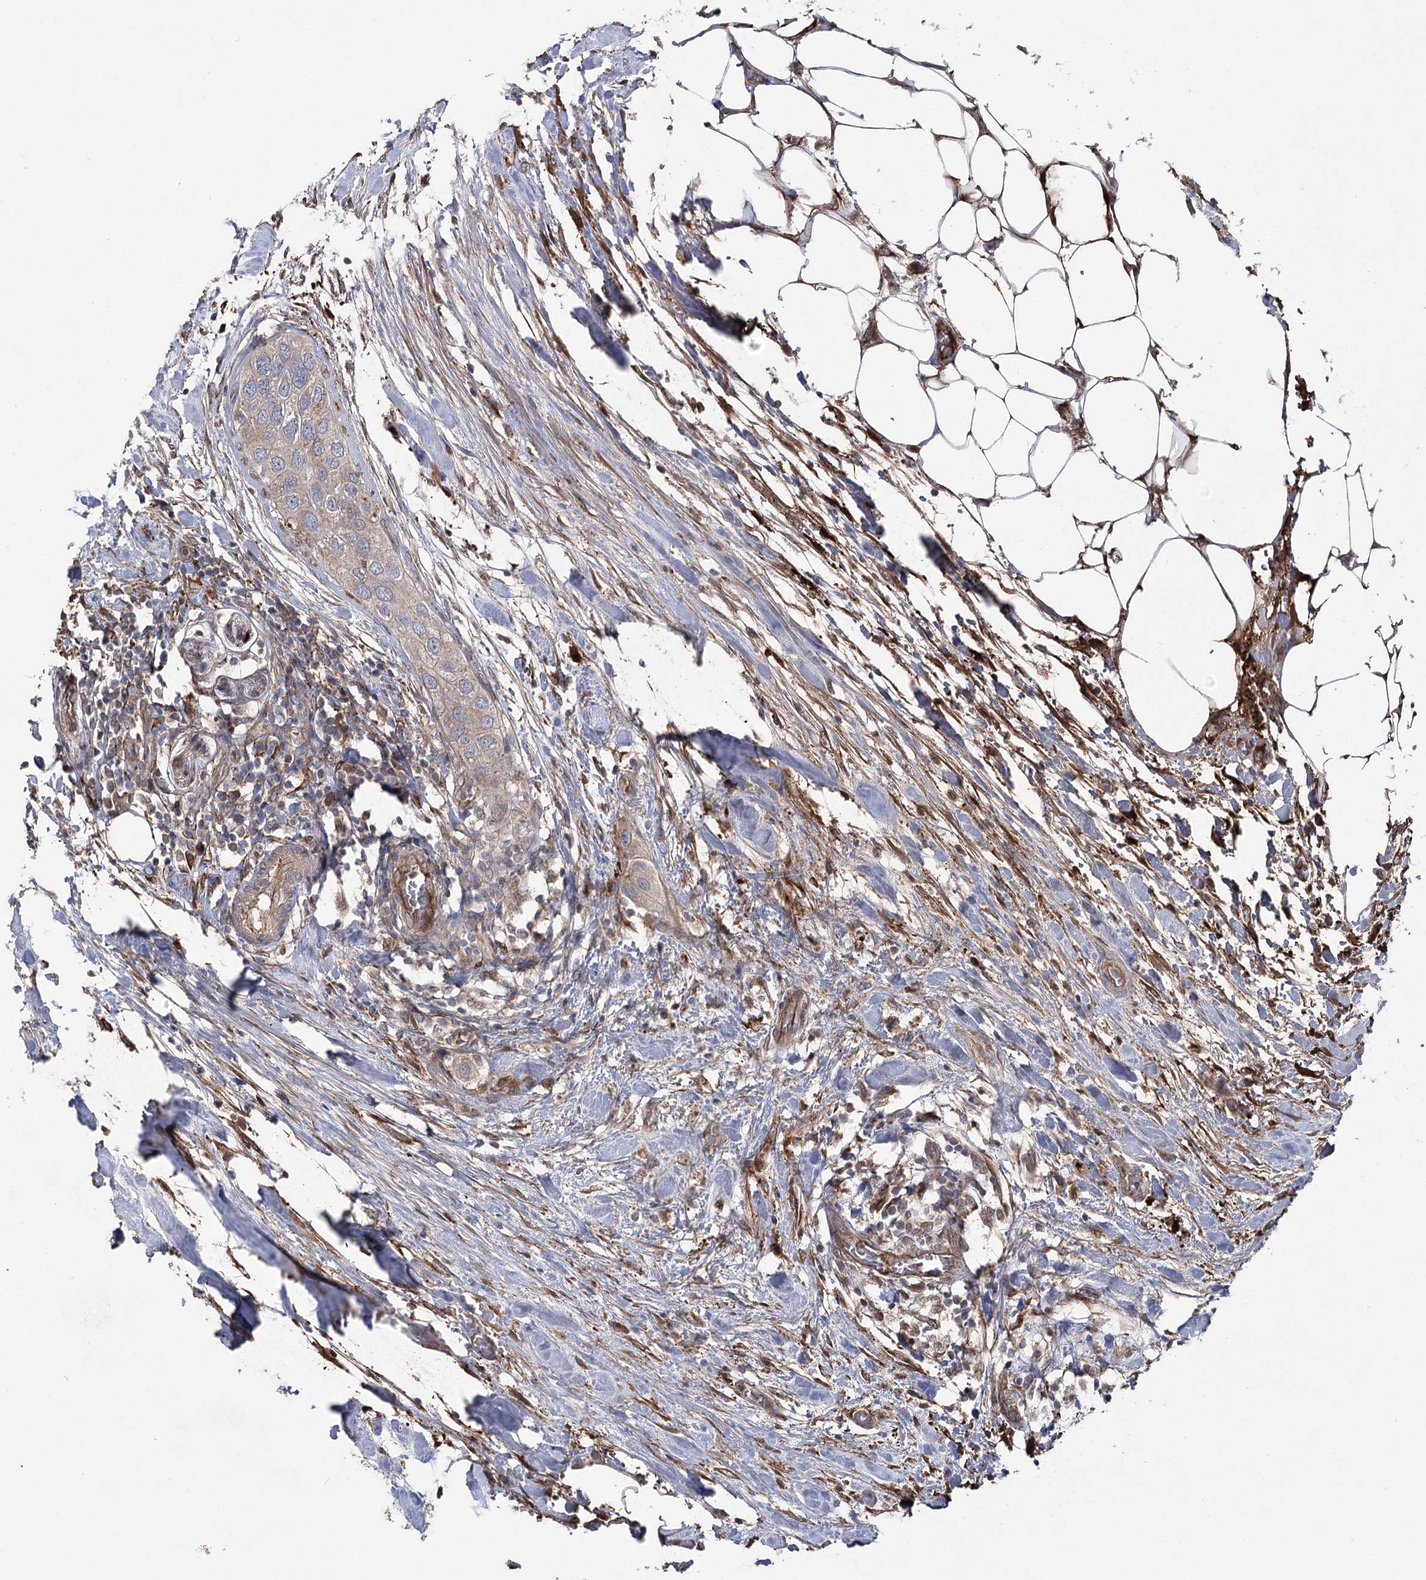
{"staining": {"intensity": "weak", "quantity": "<25%", "location": "cytoplasmic/membranous"}, "tissue": "urothelial cancer", "cell_type": "Tumor cells", "image_type": "cancer", "snomed": [{"axis": "morphology", "description": "Urothelial carcinoma, High grade"}, {"axis": "topography", "description": "Urinary bladder"}], "caption": "DAB immunohistochemical staining of urothelial cancer reveals no significant staining in tumor cells.", "gene": "OTUD1", "patient": {"sex": "male", "age": 64}}